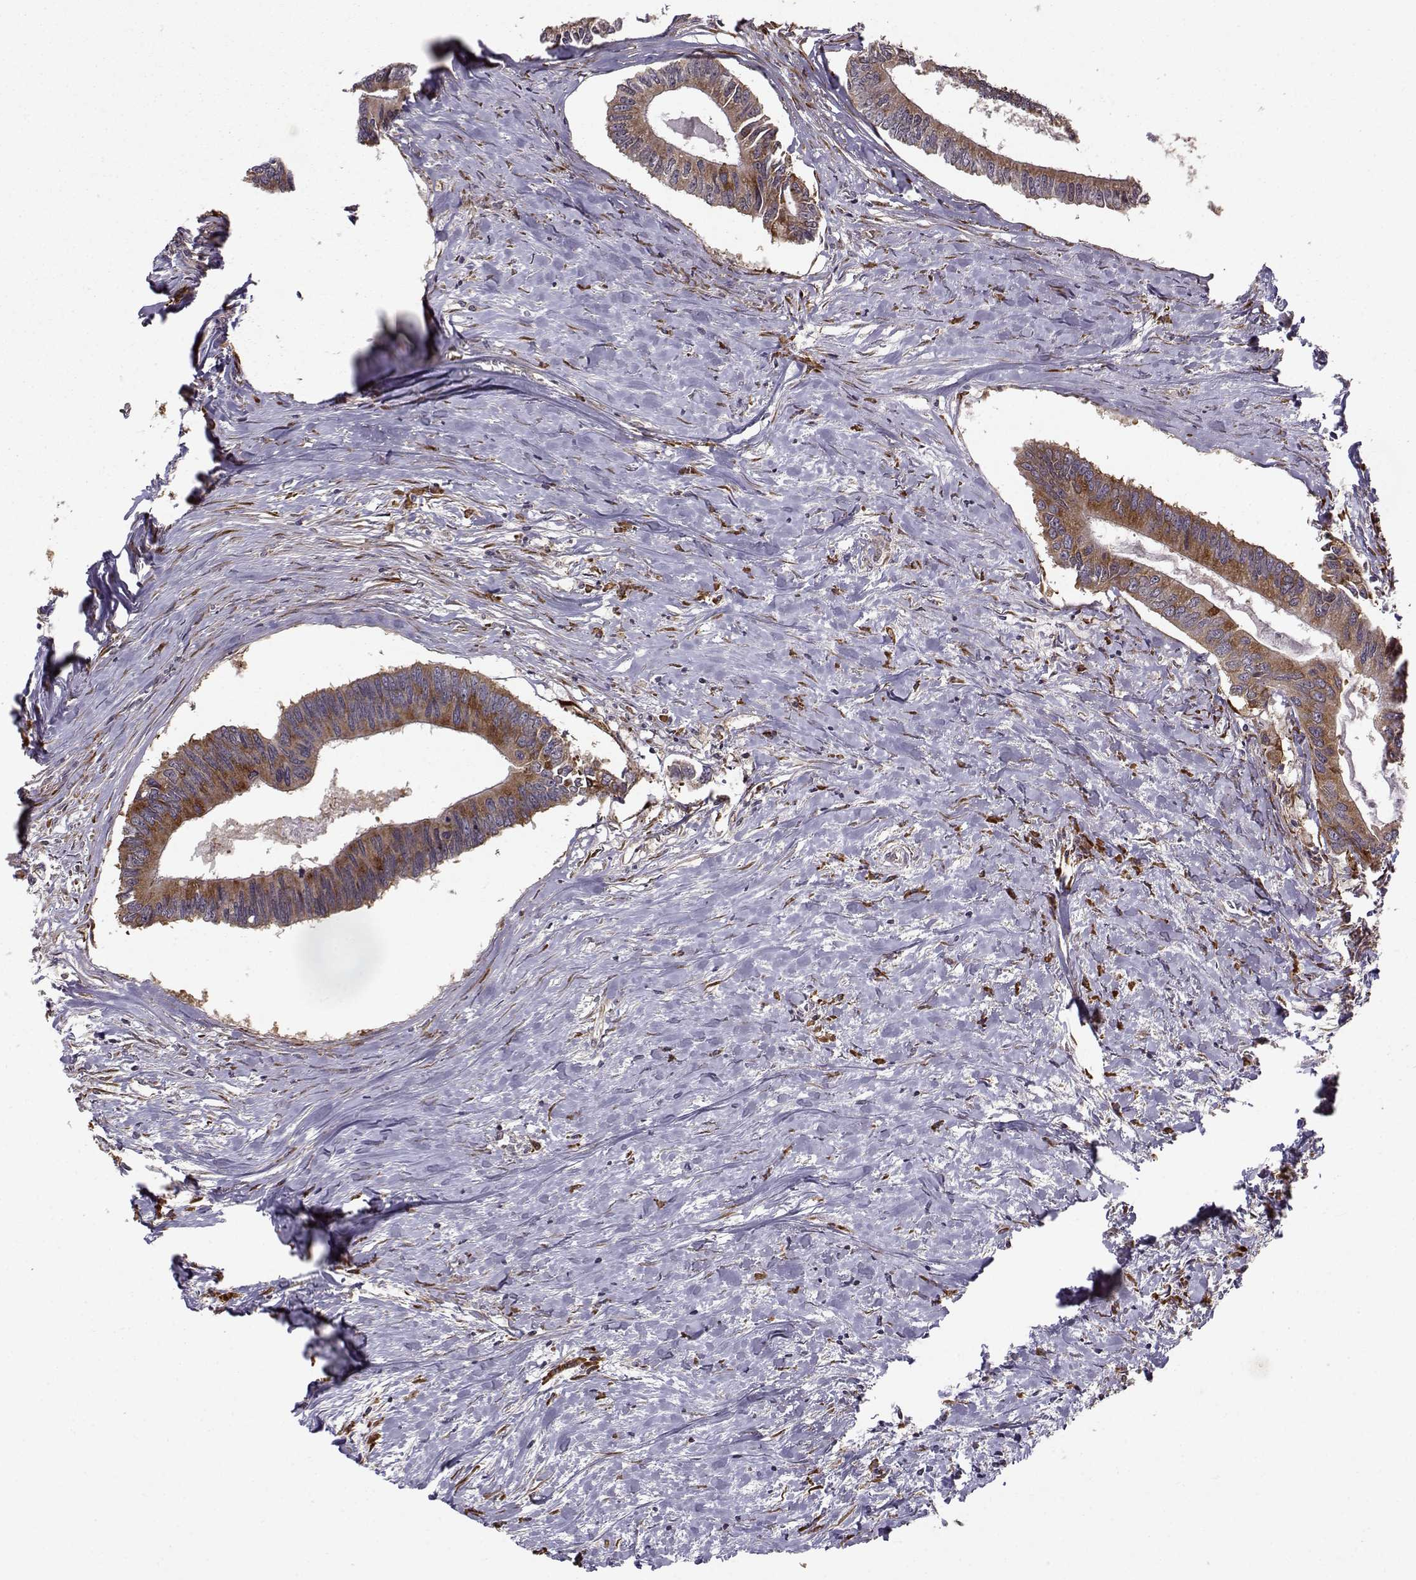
{"staining": {"intensity": "strong", "quantity": ">75%", "location": "cytoplasmic/membranous"}, "tissue": "colorectal cancer", "cell_type": "Tumor cells", "image_type": "cancer", "snomed": [{"axis": "morphology", "description": "Adenocarcinoma, NOS"}, {"axis": "topography", "description": "Colon"}], "caption": "Protein staining of colorectal cancer (adenocarcinoma) tissue displays strong cytoplasmic/membranous positivity in approximately >75% of tumor cells. The protein of interest is shown in brown color, while the nuclei are stained blue.", "gene": "RPL31", "patient": {"sex": "male", "age": 53}}